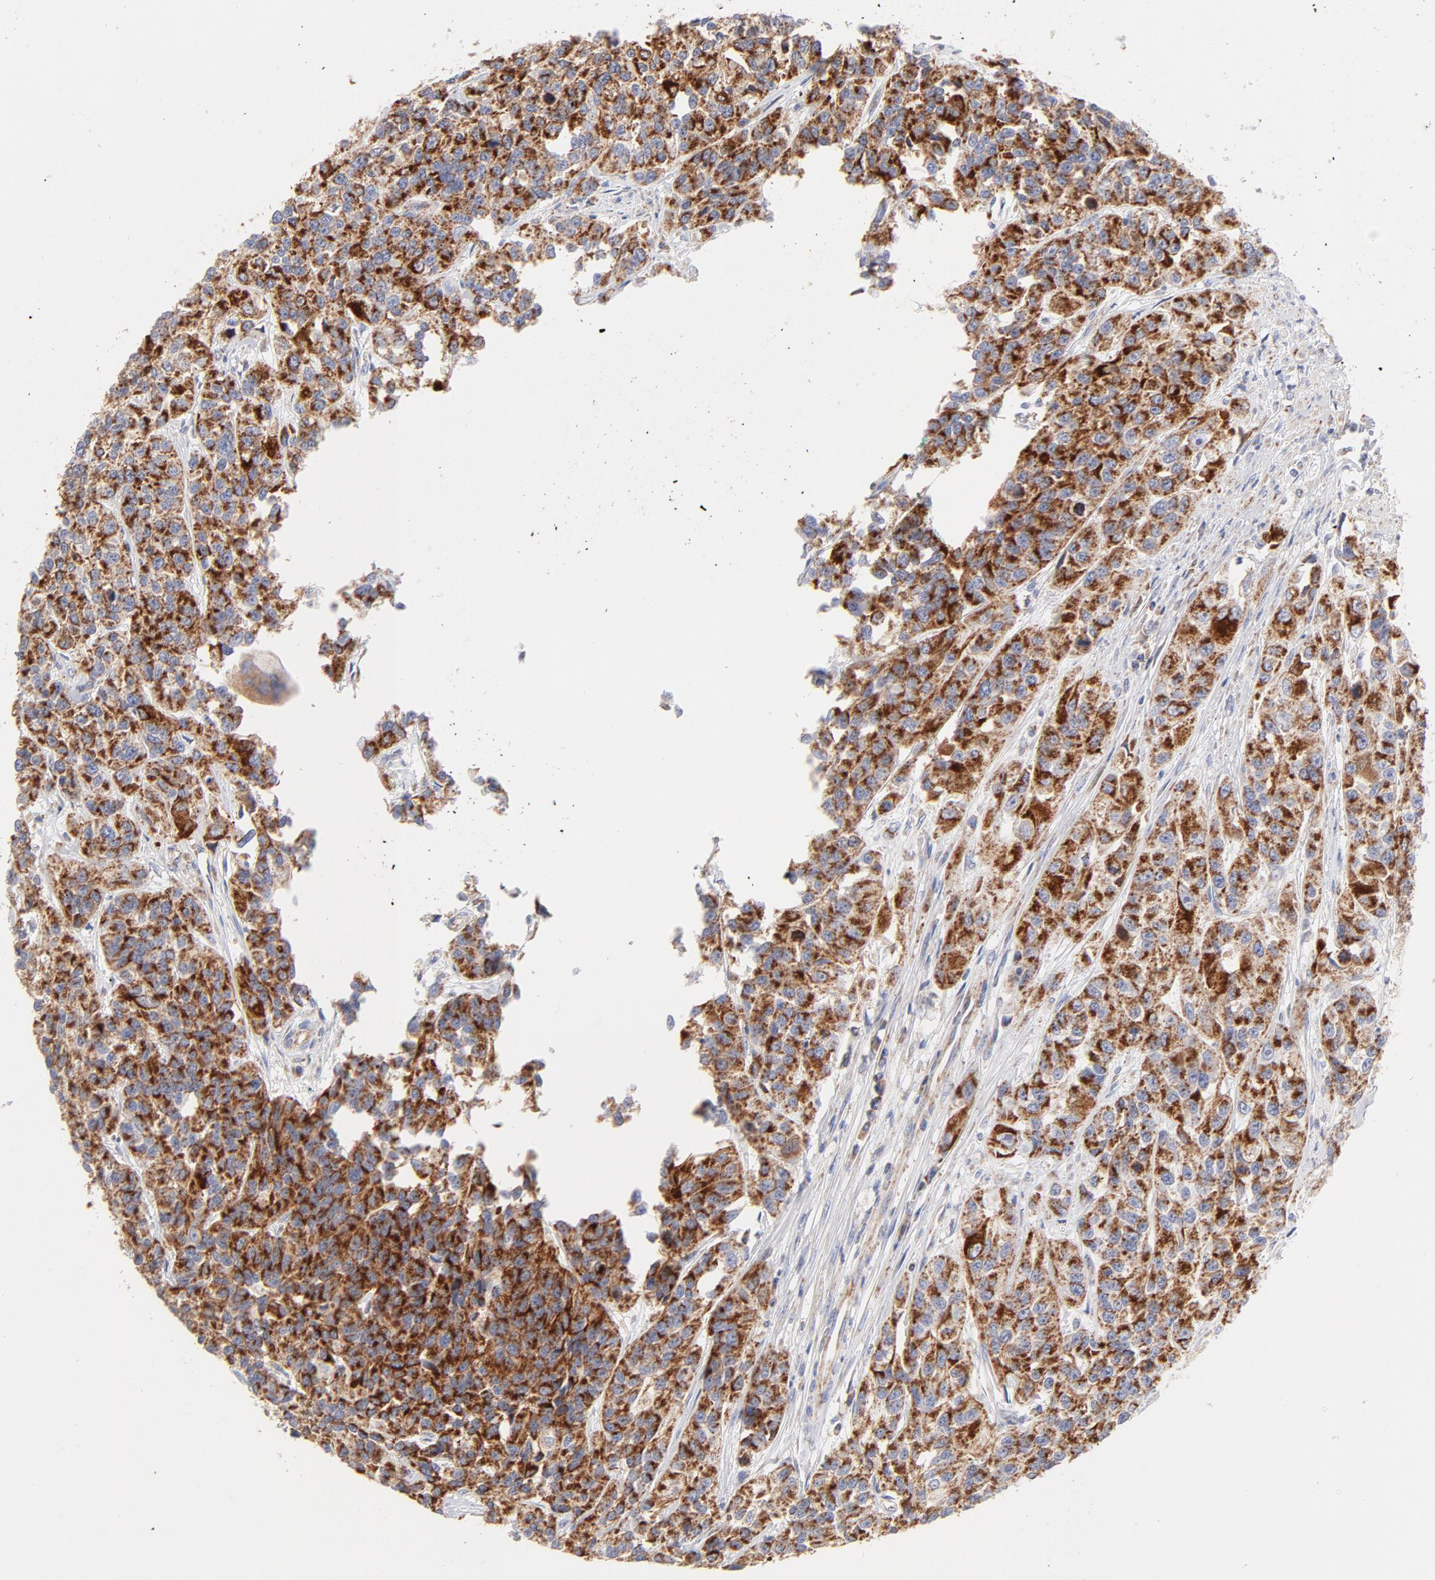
{"staining": {"intensity": "strong", "quantity": ">75%", "location": "cytoplasmic/membranous"}, "tissue": "urothelial cancer", "cell_type": "Tumor cells", "image_type": "cancer", "snomed": [{"axis": "morphology", "description": "Urothelial carcinoma, High grade"}, {"axis": "topography", "description": "Urinary bladder"}], "caption": "Immunohistochemical staining of human urothelial cancer shows high levels of strong cytoplasmic/membranous staining in about >75% of tumor cells.", "gene": "TIMM8A", "patient": {"sex": "female", "age": 81}}